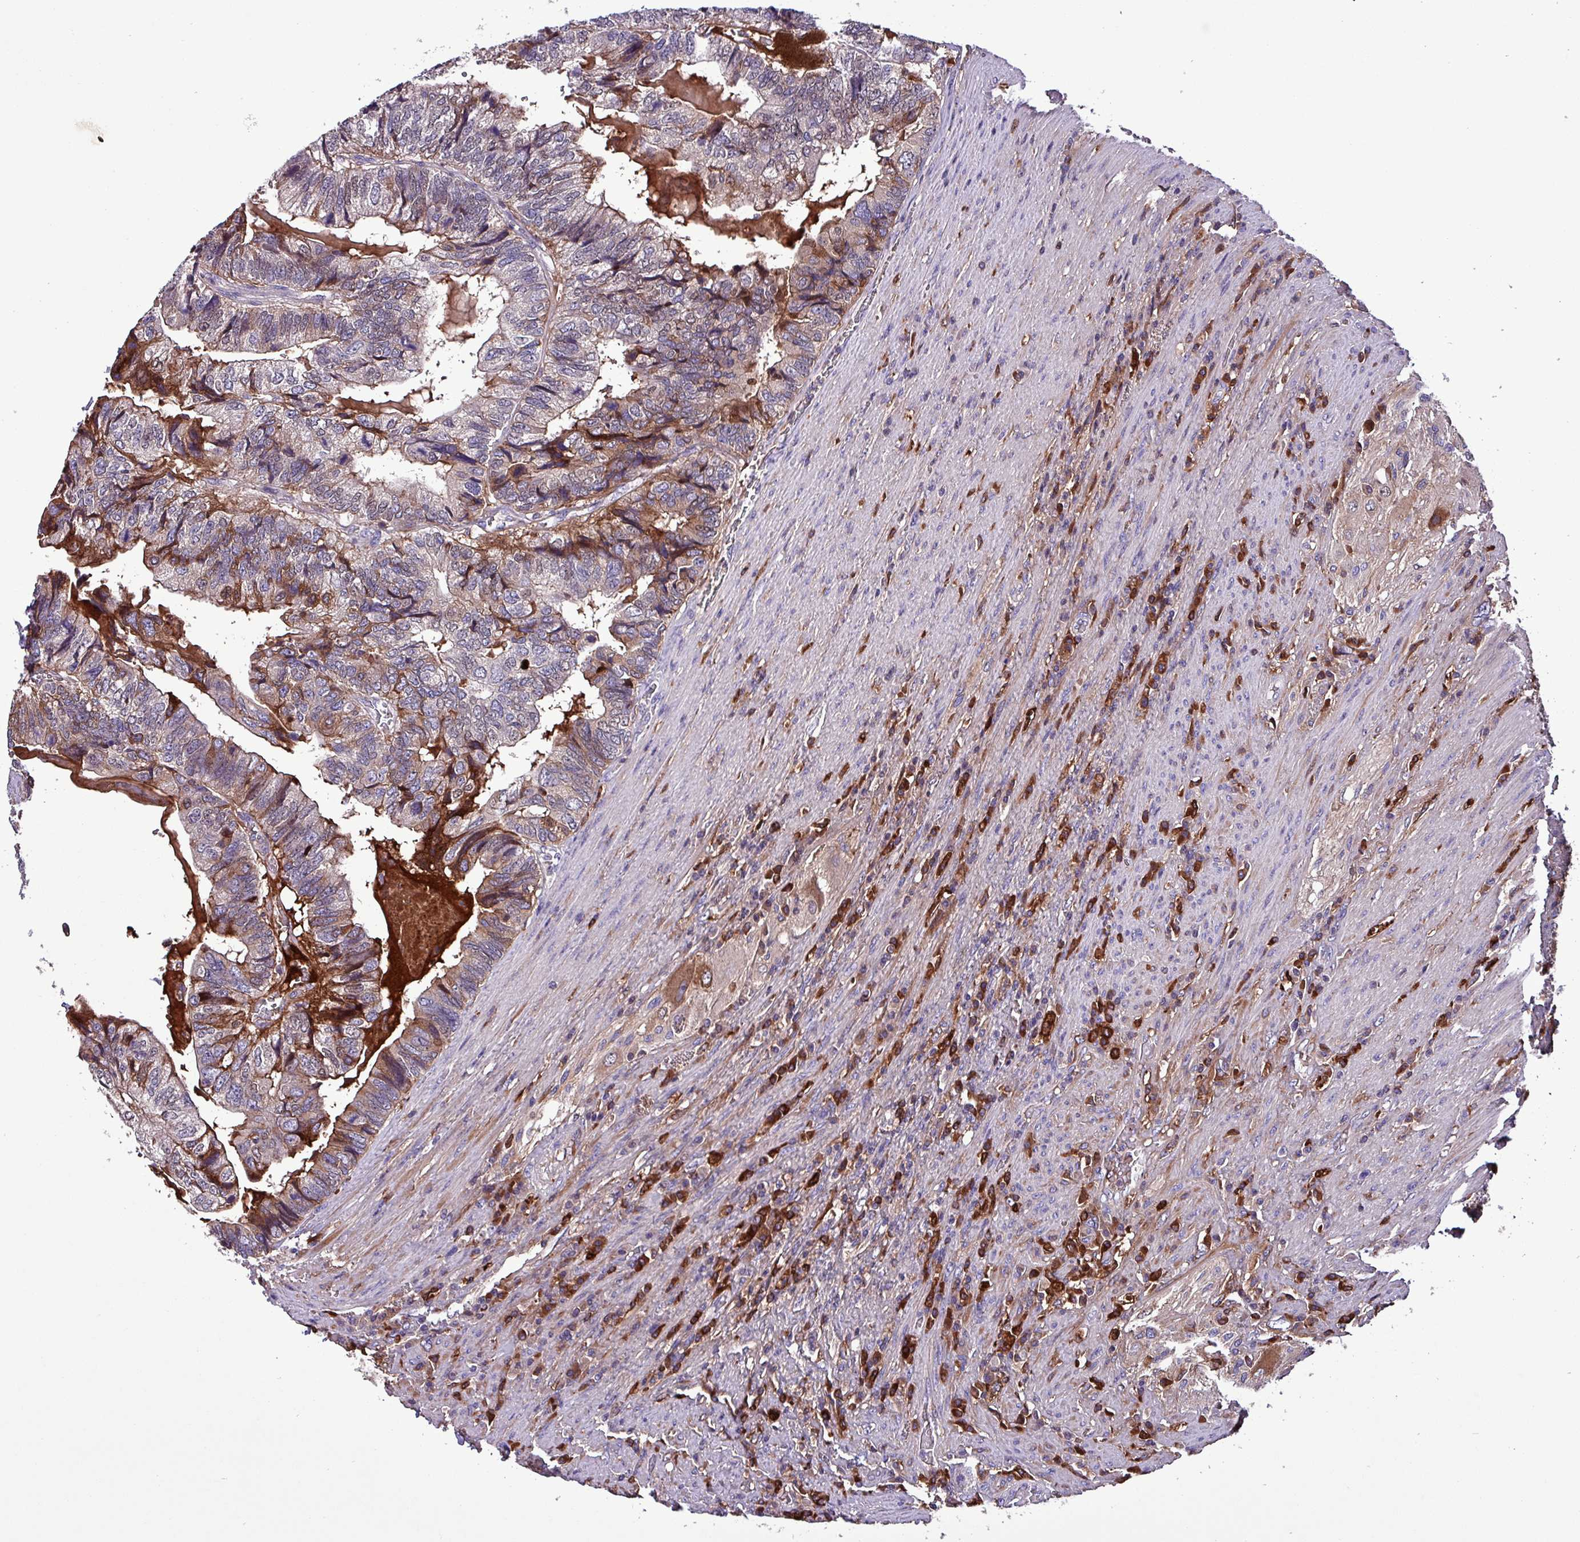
{"staining": {"intensity": "moderate", "quantity": "25%-75%", "location": "cytoplasmic/membranous"}, "tissue": "colorectal cancer", "cell_type": "Tumor cells", "image_type": "cancer", "snomed": [{"axis": "morphology", "description": "Adenocarcinoma, NOS"}, {"axis": "topography", "description": "Colon"}], "caption": "High-power microscopy captured an IHC image of colorectal adenocarcinoma, revealing moderate cytoplasmic/membranous staining in about 25%-75% of tumor cells. Immunohistochemistry stains the protein of interest in brown and the nuclei are stained blue.", "gene": "HP", "patient": {"sex": "female", "age": 67}}